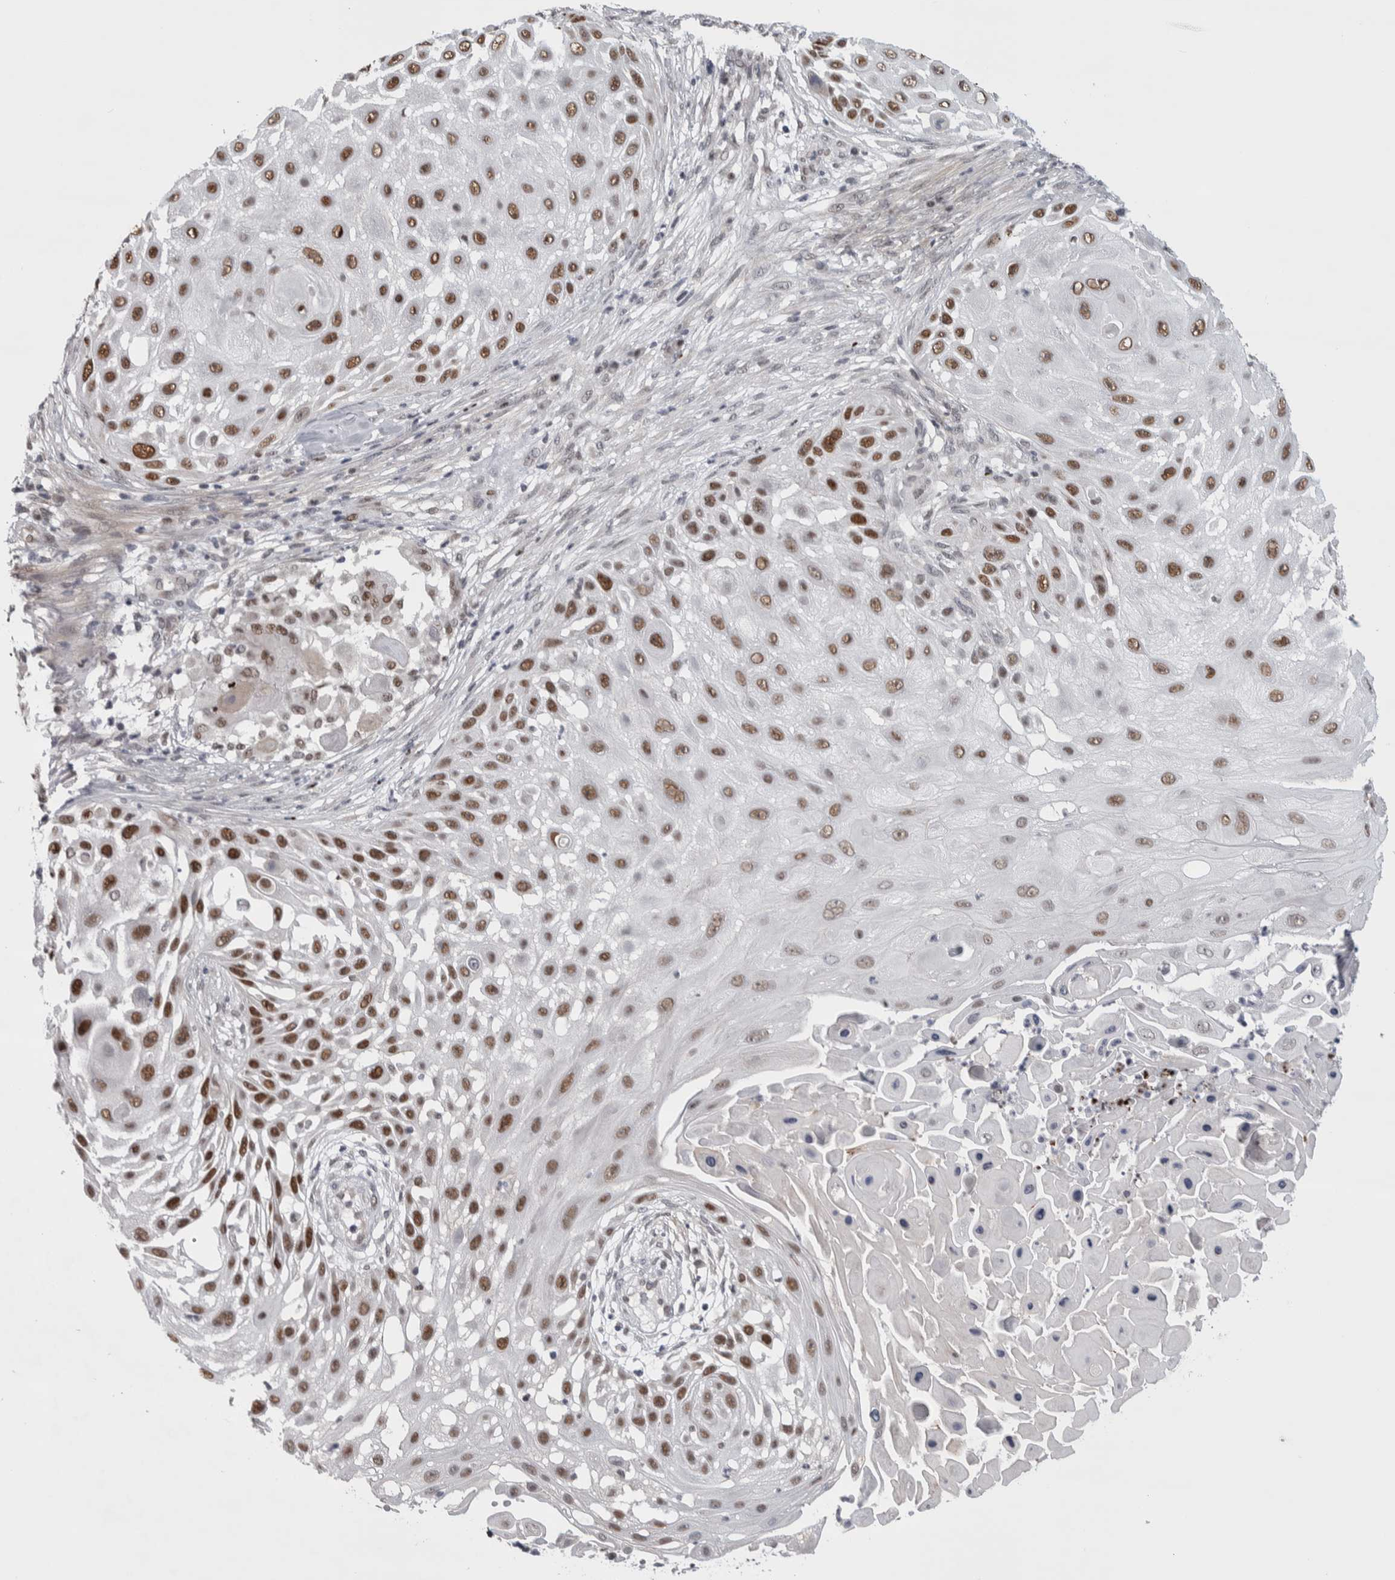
{"staining": {"intensity": "strong", "quantity": ">75%", "location": "nuclear"}, "tissue": "skin cancer", "cell_type": "Tumor cells", "image_type": "cancer", "snomed": [{"axis": "morphology", "description": "Squamous cell carcinoma, NOS"}, {"axis": "topography", "description": "Skin"}], "caption": "DAB immunohistochemical staining of human skin cancer (squamous cell carcinoma) exhibits strong nuclear protein expression in about >75% of tumor cells. Using DAB (brown) and hematoxylin (blue) stains, captured at high magnification using brightfield microscopy.", "gene": "HEXIM2", "patient": {"sex": "female", "age": 44}}